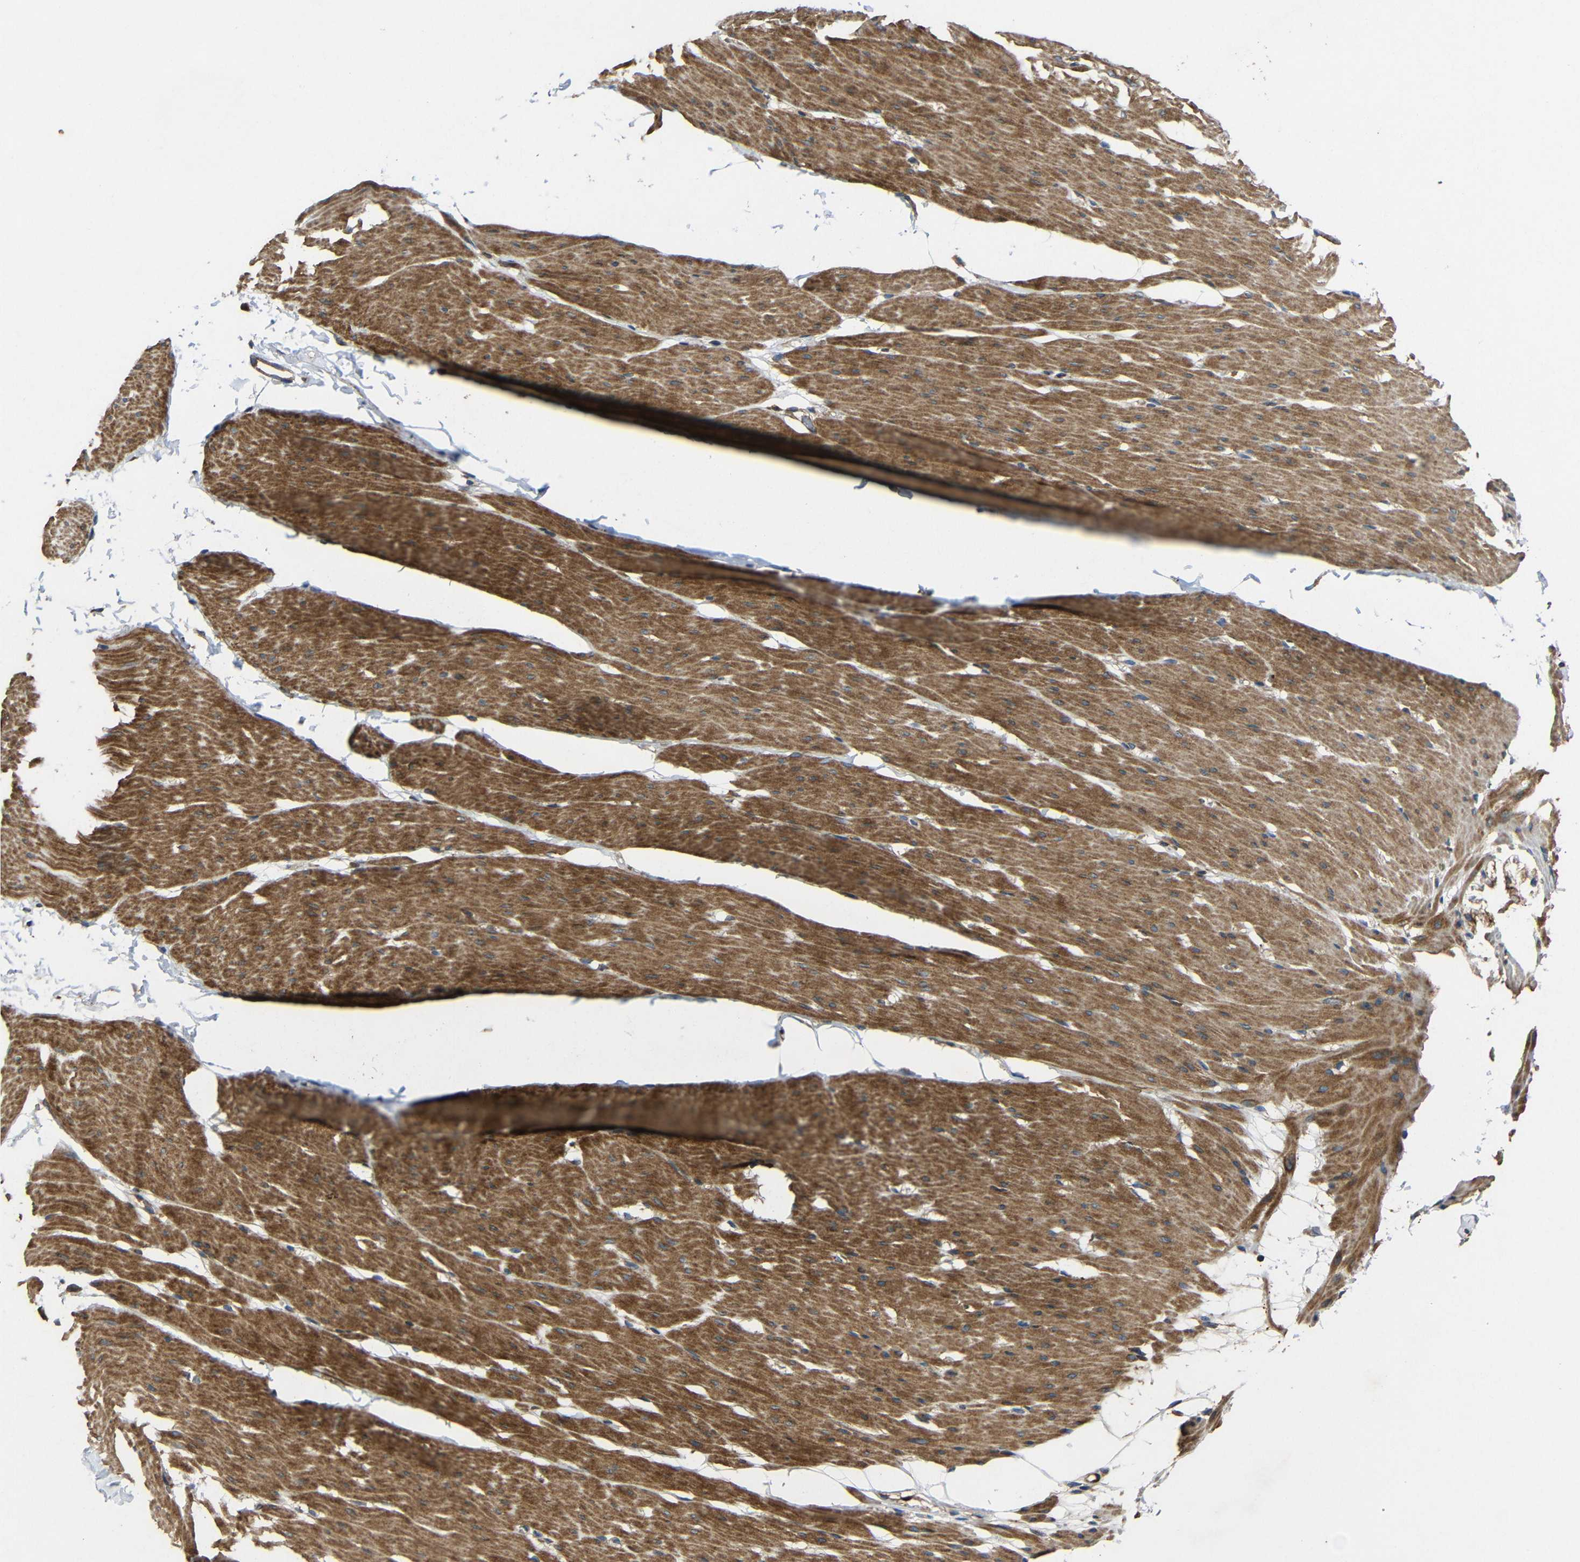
{"staining": {"intensity": "strong", "quantity": ">75%", "location": "cytoplasmic/membranous"}, "tissue": "smooth muscle", "cell_type": "Smooth muscle cells", "image_type": "normal", "snomed": [{"axis": "morphology", "description": "Normal tissue, NOS"}, {"axis": "topography", "description": "Smooth muscle"}, {"axis": "topography", "description": "Colon"}], "caption": "Immunohistochemical staining of benign human smooth muscle reveals strong cytoplasmic/membranous protein staining in approximately >75% of smooth muscle cells.", "gene": "EIF2S1", "patient": {"sex": "male", "age": 67}}